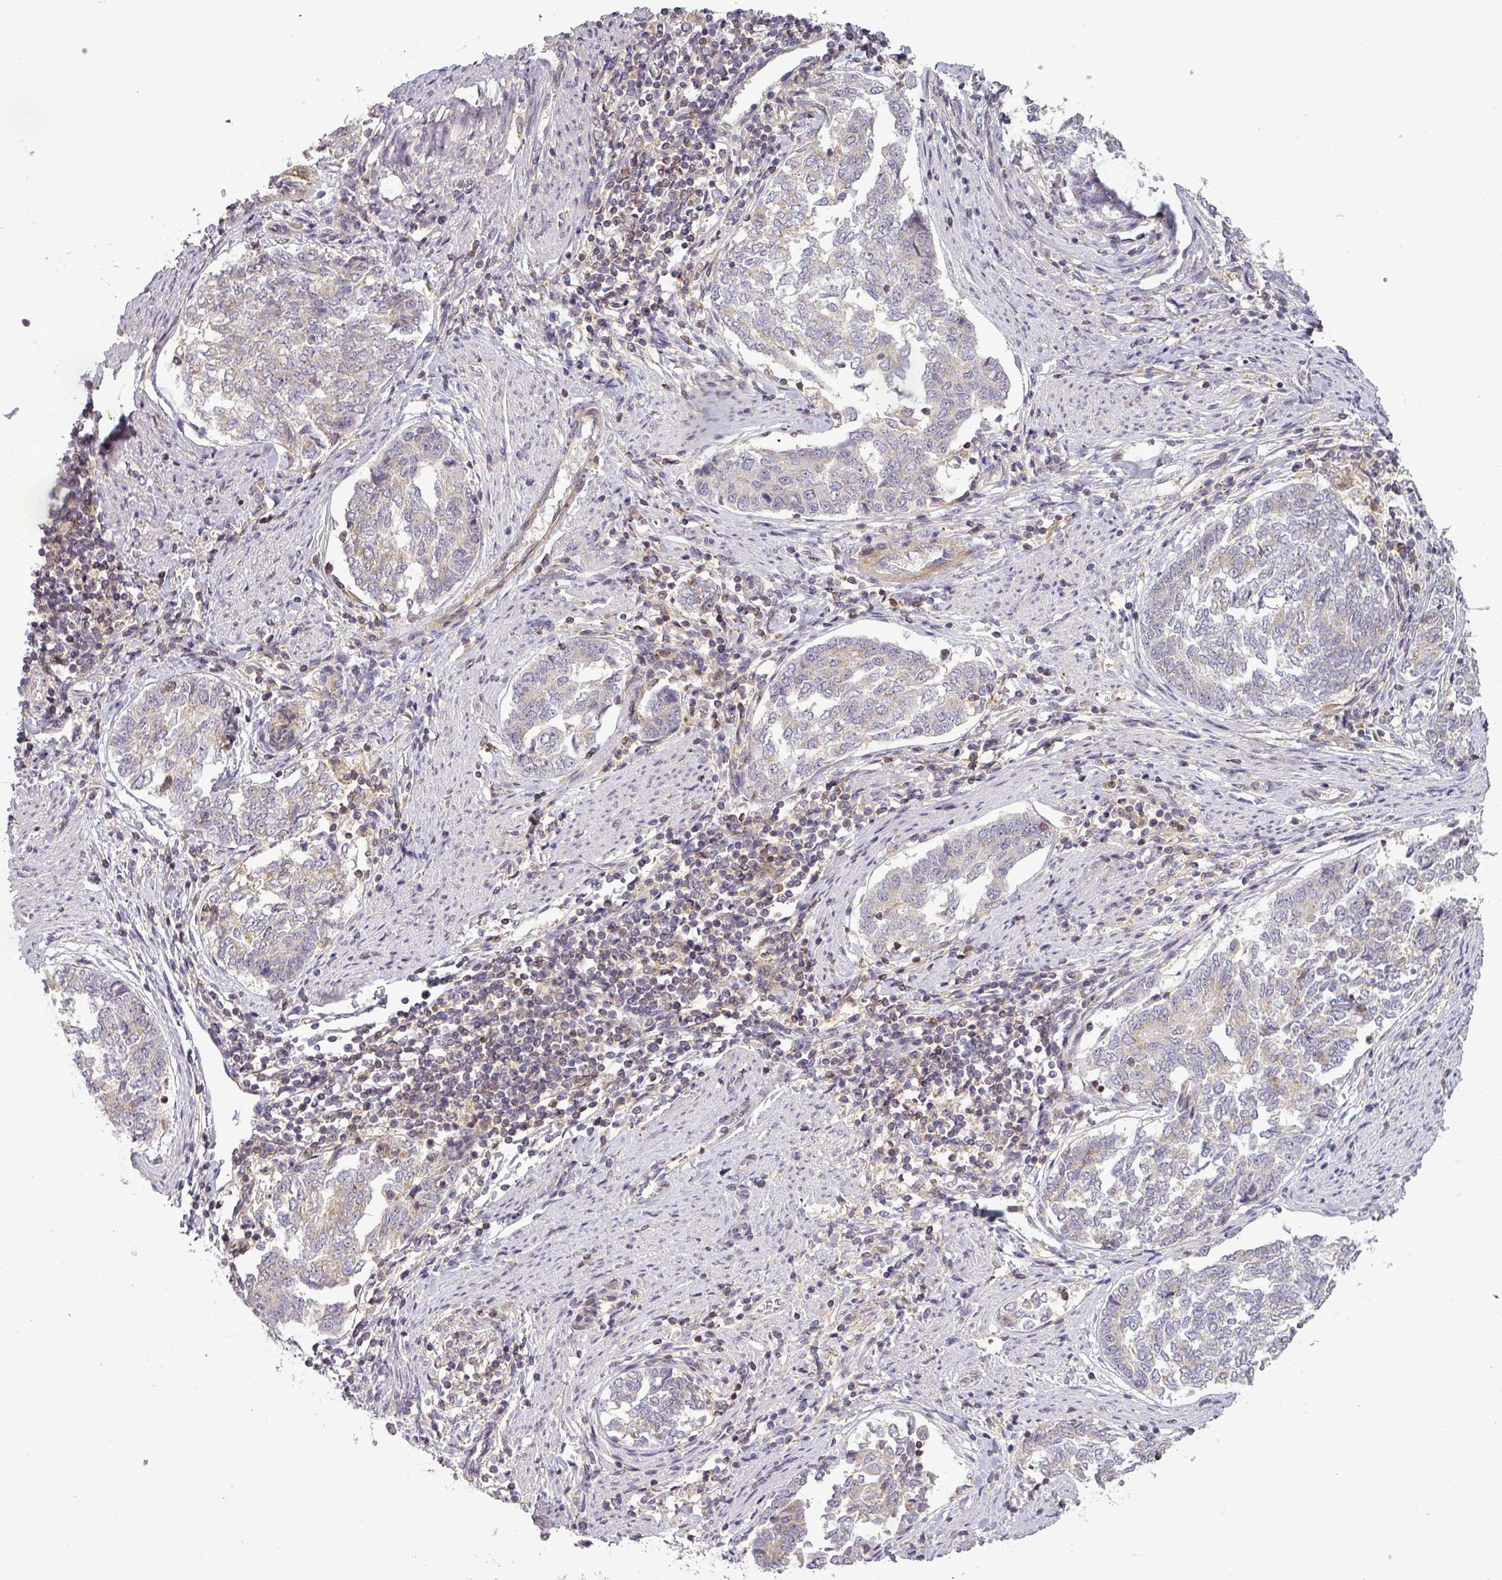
{"staining": {"intensity": "weak", "quantity": "<25%", "location": "cytoplasmic/membranous"}, "tissue": "endometrial cancer", "cell_type": "Tumor cells", "image_type": "cancer", "snomed": [{"axis": "morphology", "description": "Adenocarcinoma, NOS"}, {"axis": "topography", "description": "Endometrium"}], "caption": "Tumor cells show no significant protein expression in endometrial cancer. (Stains: DAB (3,3'-diaminobenzidine) IHC with hematoxylin counter stain, Microscopy: brightfield microscopy at high magnification).", "gene": "NIN", "patient": {"sex": "female", "age": 80}}